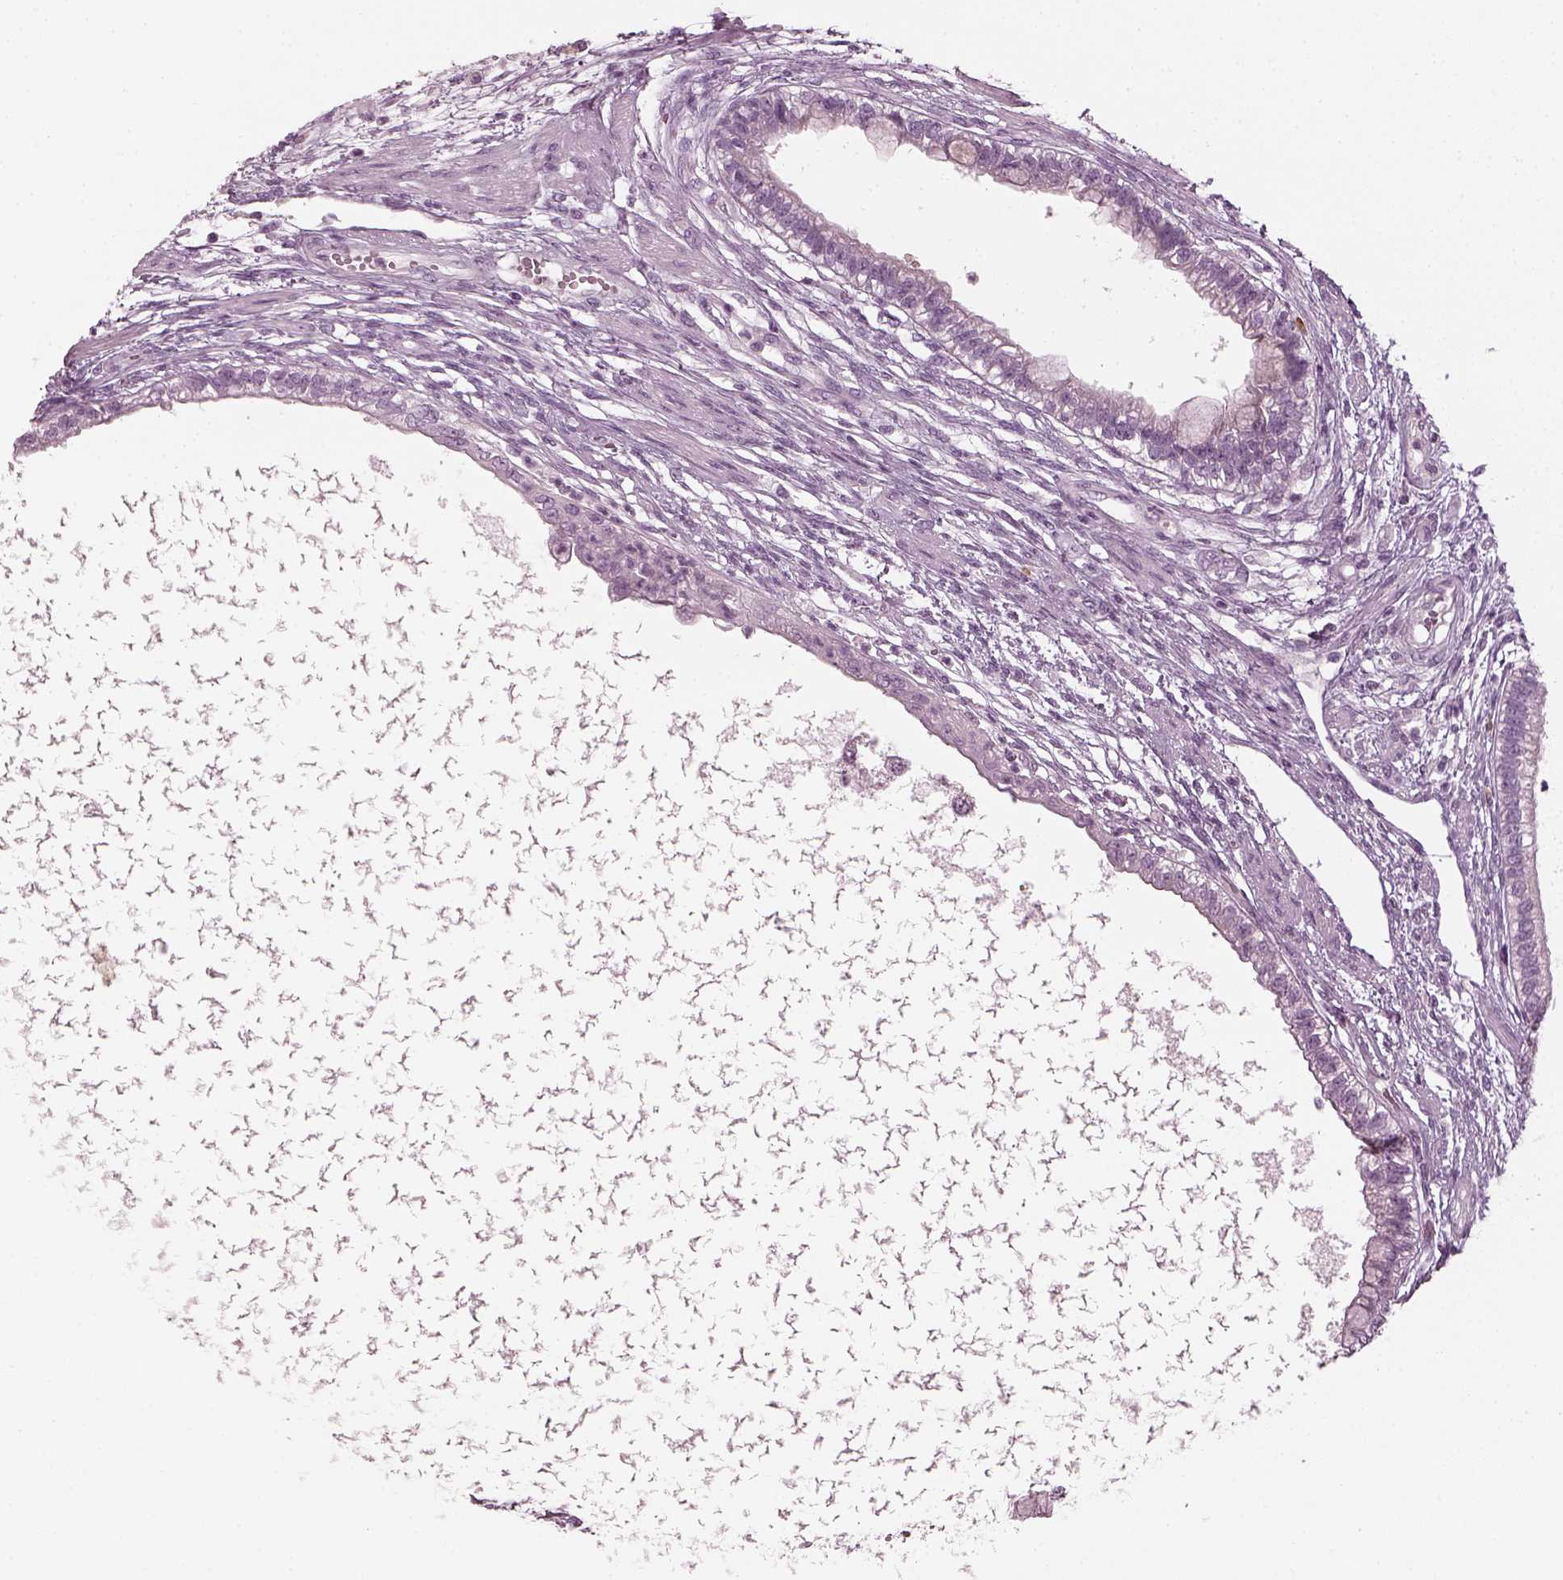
{"staining": {"intensity": "negative", "quantity": "none", "location": "none"}, "tissue": "testis cancer", "cell_type": "Tumor cells", "image_type": "cancer", "snomed": [{"axis": "morphology", "description": "Carcinoma, Embryonal, NOS"}, {"axis": "topography", "description": "Testis"}], "caption": "Histopathology image shows no protein expression in tumor cells of testis cancer (embryonal carcinoma) tissue. The staining is performed using DAB brown chromogen with nuclei counter-stained in using hematoxylin.", "gene": "CNTN1", "patient": {"sex": "male", "age": 26}}